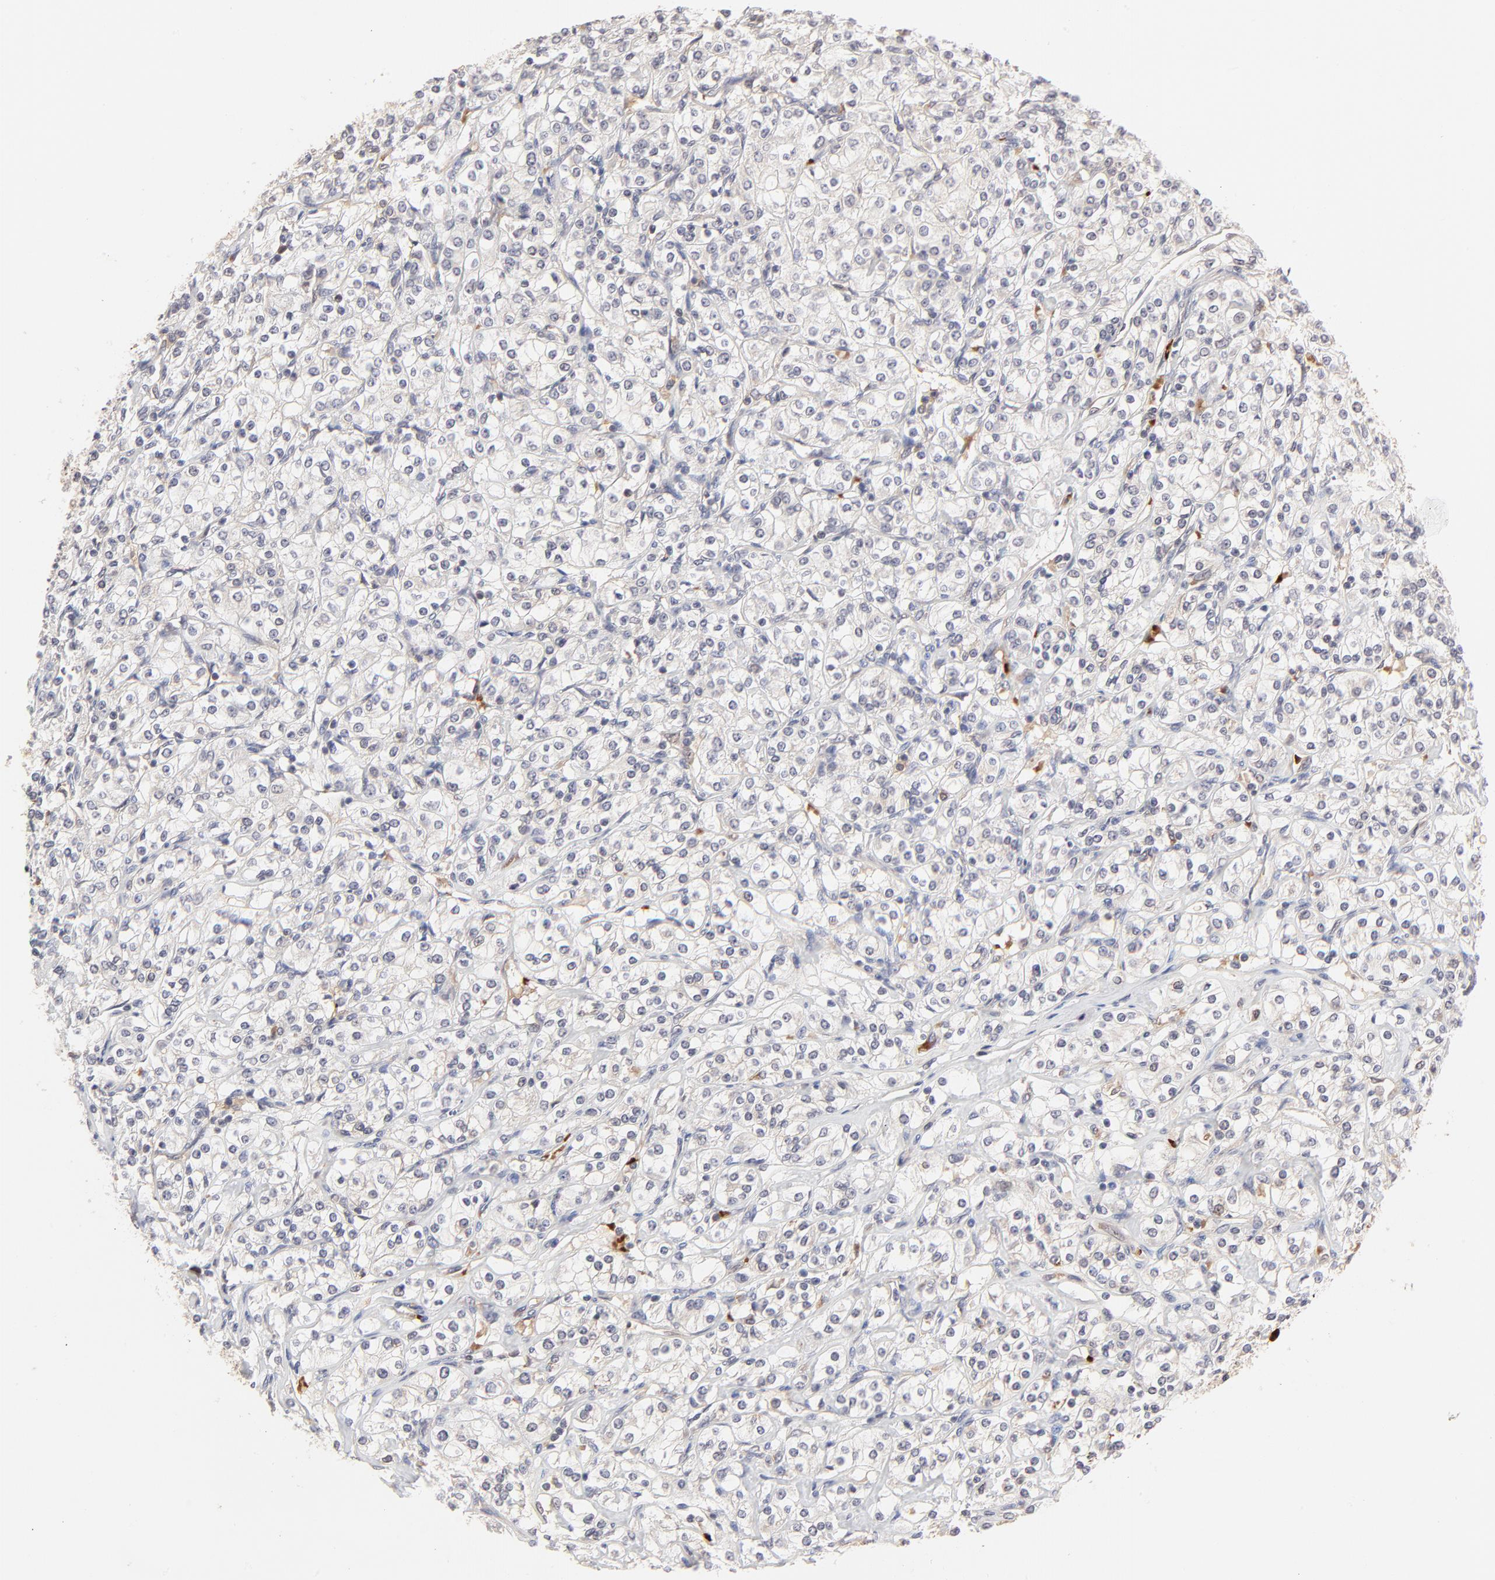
{"staining": {"intensity": "negative", "quantity": "none", "location": "none"}, "tissue": "renal cancer", "cell_type": "Tumor cells", "image_type": "cancer", "snomed": [{"axis": "morphology", "description": "Adenocarcinoma, NOS"}, {"axis": "topography", "description": "Kidney"}], "caption": "A high-resolution photomicrograph shows immunohistochemistry (IHC) staining of renal adenocarcinoma, which demonstrates no significant positivity in tumor cells. (Immunohistochemistry, brightfield microscopy, high magnification).", "gene": "CASP10", "patient": {"sex": "male", "age": 77}}